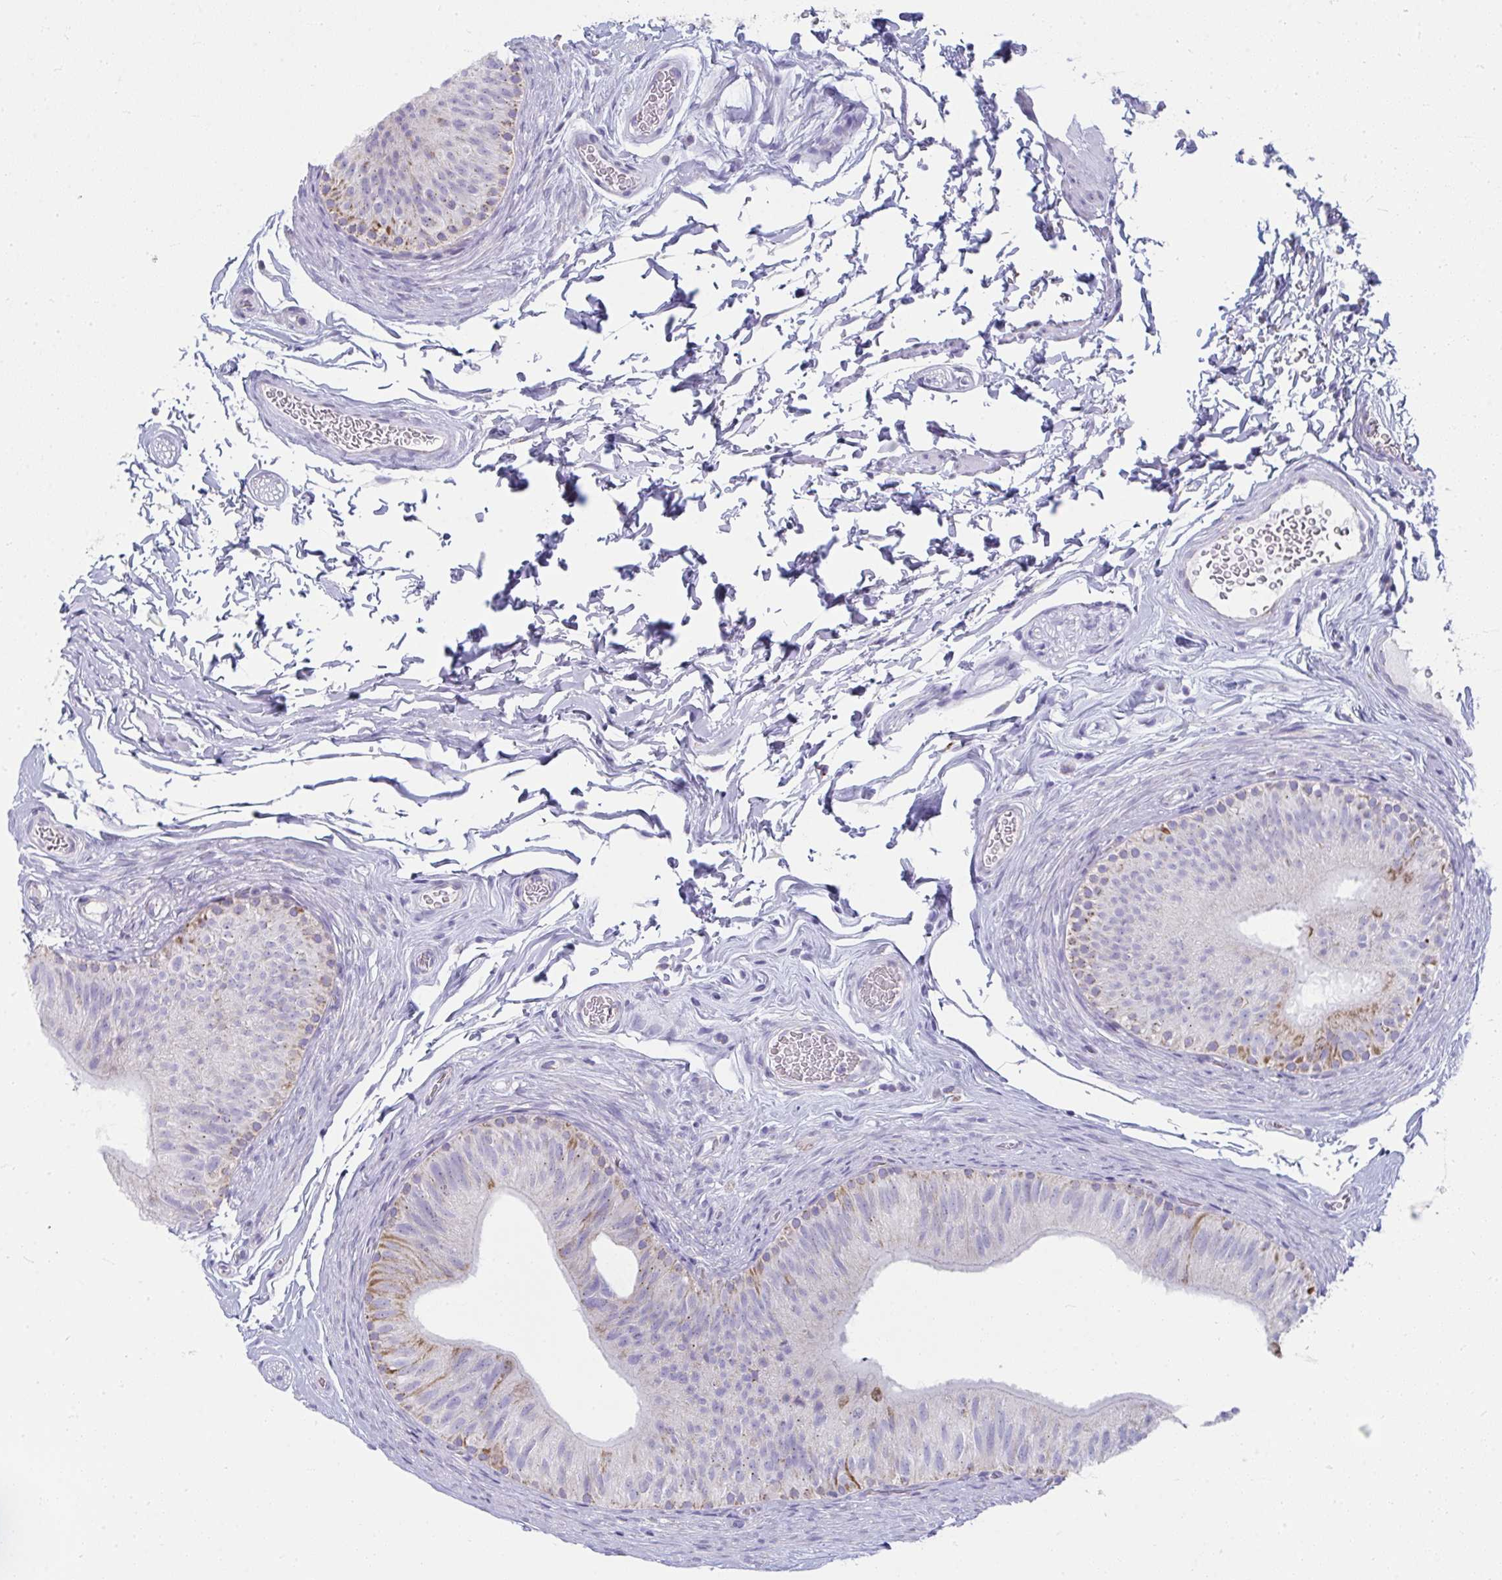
{"staining": {"intensity": "moderate", "quantity": "<25%", "location": "cytoplasmic/membranous"}, "tissue": "epididymis", "cell_type": "Glandular cells", "image_type": "normal", "snomed": [{"axis": "morphology", "description": "Normal tissue, NOS"}, {"axis": "topography", "description": "Epididymis, spermatic cord, NOS"}, {"axis": "topography", "description": "Epididymis"}], "caption": "The photomicrograph displays a brown stain indicating the presence of a protein in the cytoplasmic/membranous of glandular cells in epididymis. (DAB IHC with brightfield microscopy, high magnification).", "gene": "SLC6A1", "patient": {"sex": "male", "age": 31}}